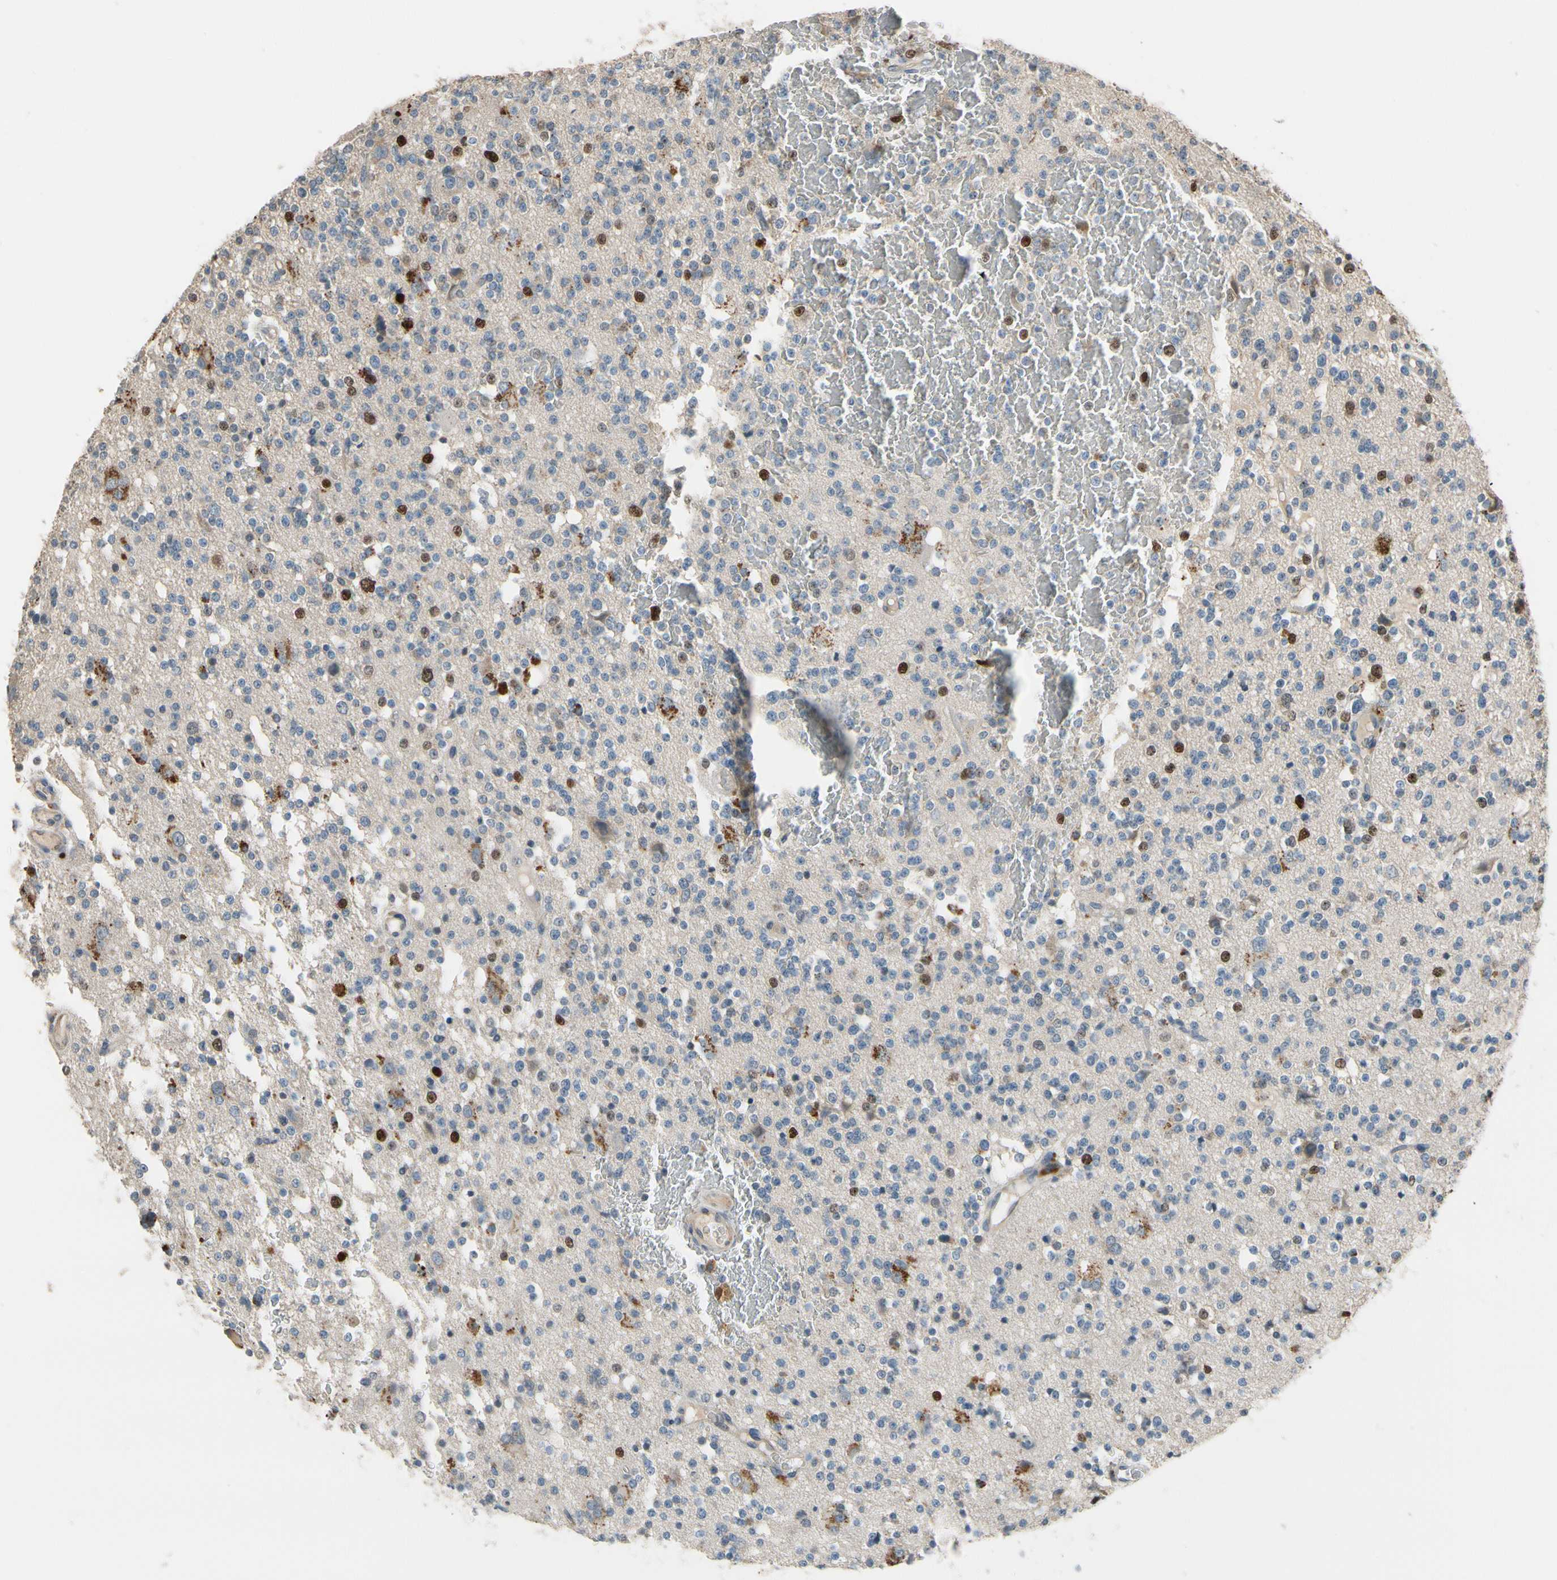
{"staining": {"intensity": "strong", "quantity": "<25%", "location": "nuclear"}, "tissue": "glioma", "cell_type": "Tumor cells", "image_type": "cancer", "snomed": [{"axis": "morphology", "description": "Glioma, malignant, High grade"}, {"axis": "topography", "description": "Brain"}], "caption": "Tumor cells show medium levels of strong nuclear staining in about <25% of cells in human malignant glioma (high-grade).", "gene": "ZKSCAN4", "patient": {"sex": "male", "age": 47}}